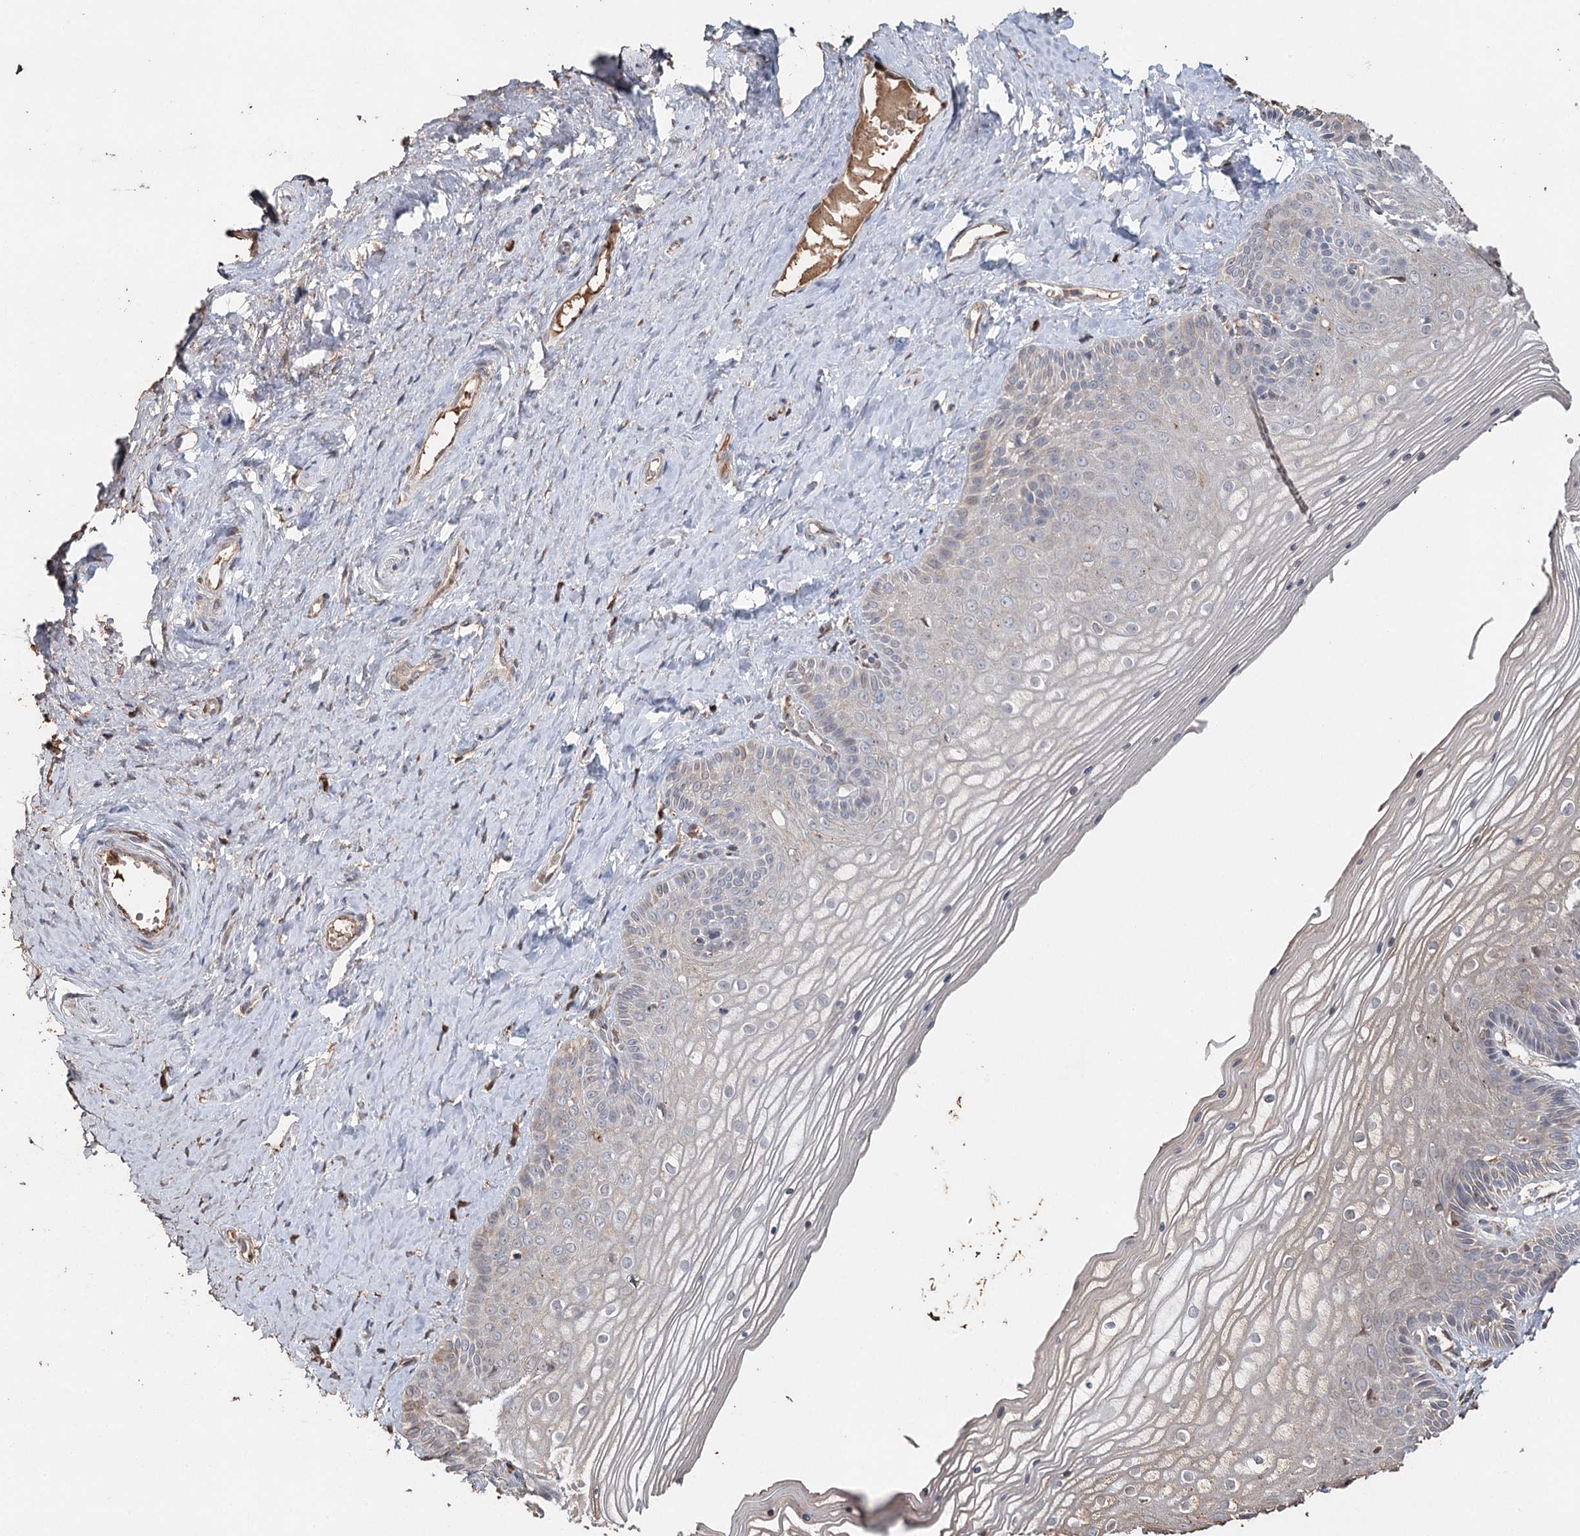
{"staining": {"intensity": "weak", "quantity": "<25%", "location": "cytoplasmic/membranous"}, "tissue": "vagina", "cell_type": "Squamous epithelial cells", "image_type": "normal", "snomed": [{"axis": "morphology", "description": "Normal tissue, NOS"}, {"axis": "topography", "description": "Vagina"}, {"axis": "topography", "description": "Cervix"}], "caption": "A high-resolution micrograph shows immunohistochemistry (IHC) staining of benign vagina, which demonstrates no significant staining in squamous epithelial cells. (Stains: DAB (3,3'-diaminobenzidine) immunohistochemistry with hematoxylin counter stain, Microscopy: brightfield microscopy at high magnification).", "gene": "SYVN1", "patient": {"sex": "female", "age": 40}}